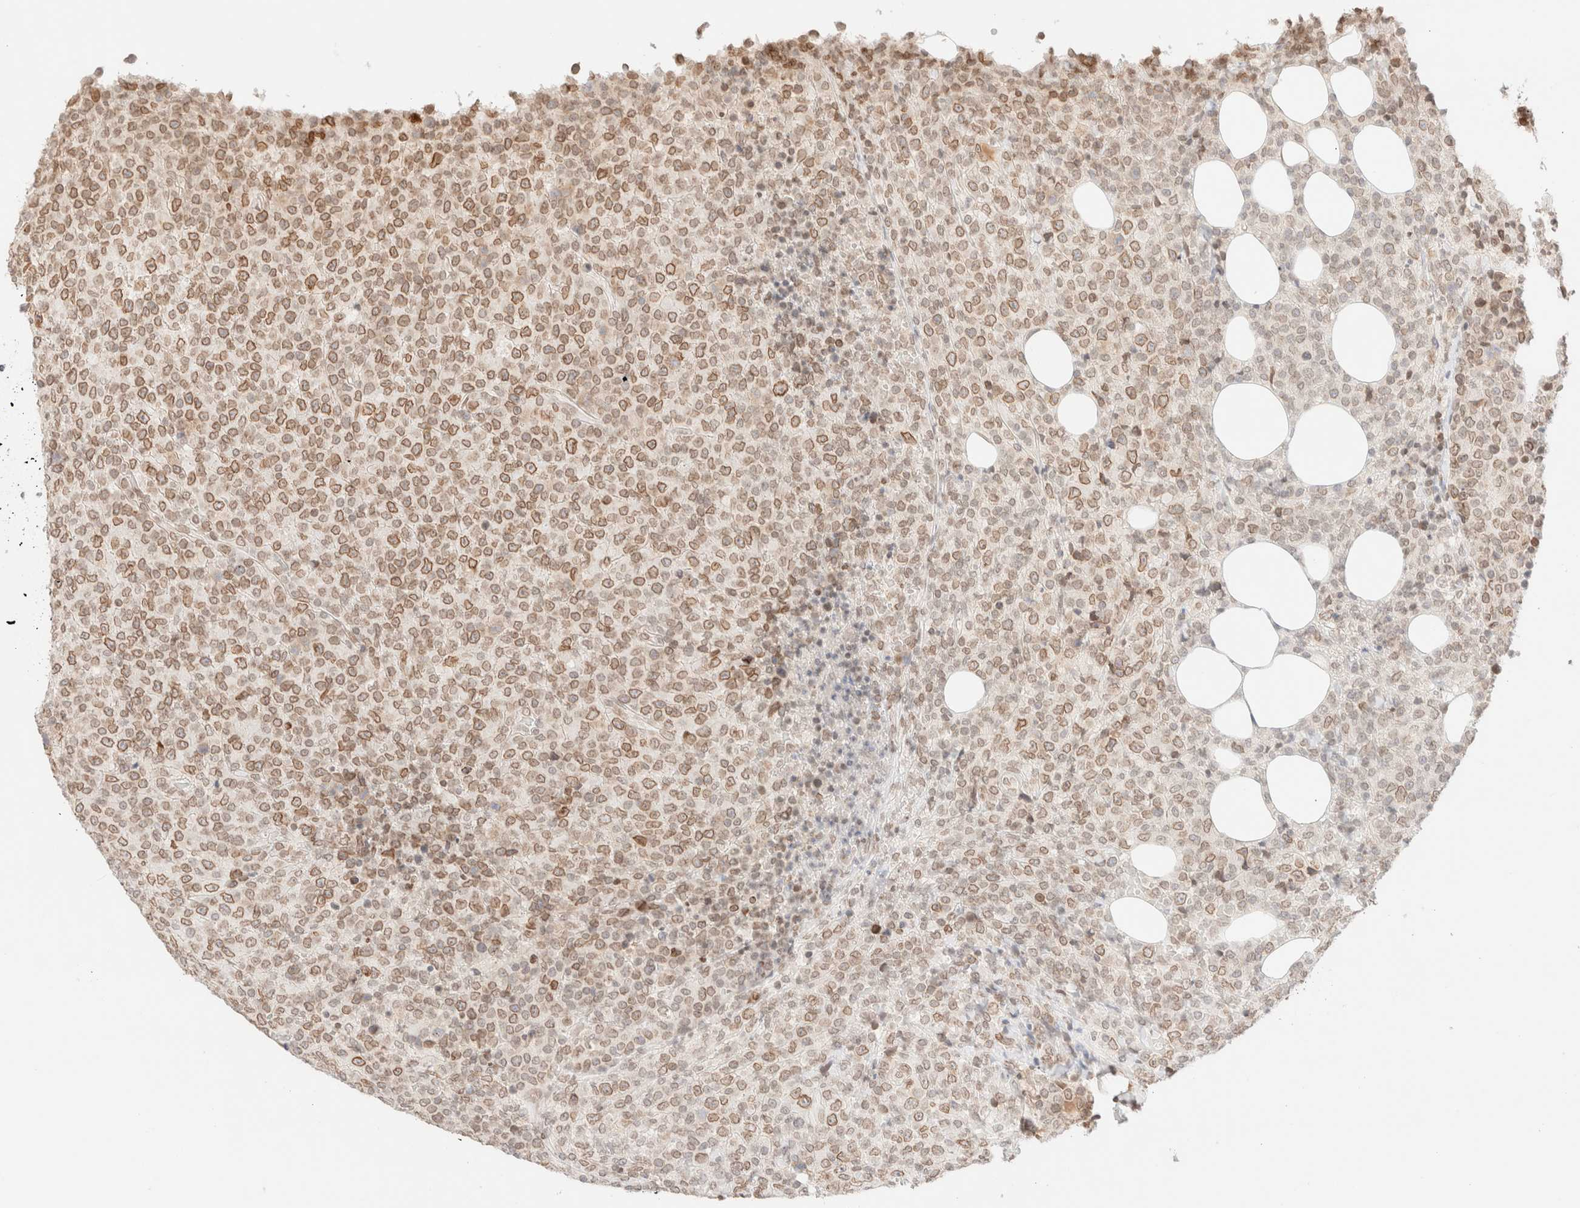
{"staining": {"intensity": "weak", "quantity": ">75%", "location": "cytoplasmic/membranous,nuclear"}, "tissue": "lymphoma", "cell_type": "Tumor cells", "image_type": "cancer", "snomed": [{"axis": "morphology", "description": "Malignant lymphoma, non-Hodgkin's type, High grade"}, {"axis": "topography", "description": "Lymph node"}], "caption": "The photomicrograph shows immunohistochemical staining of lymphoma. There is weak cytoplasmic/membranous and nuclear positivity is appreciated in about >75% of tumor cells. (DAB (3,3'-diaminobenzidine) IHC, brown staining for protein, blue staining for nuclei).", "gene": "ZNF770", "patient": {"sex": "male", "age": 13}}